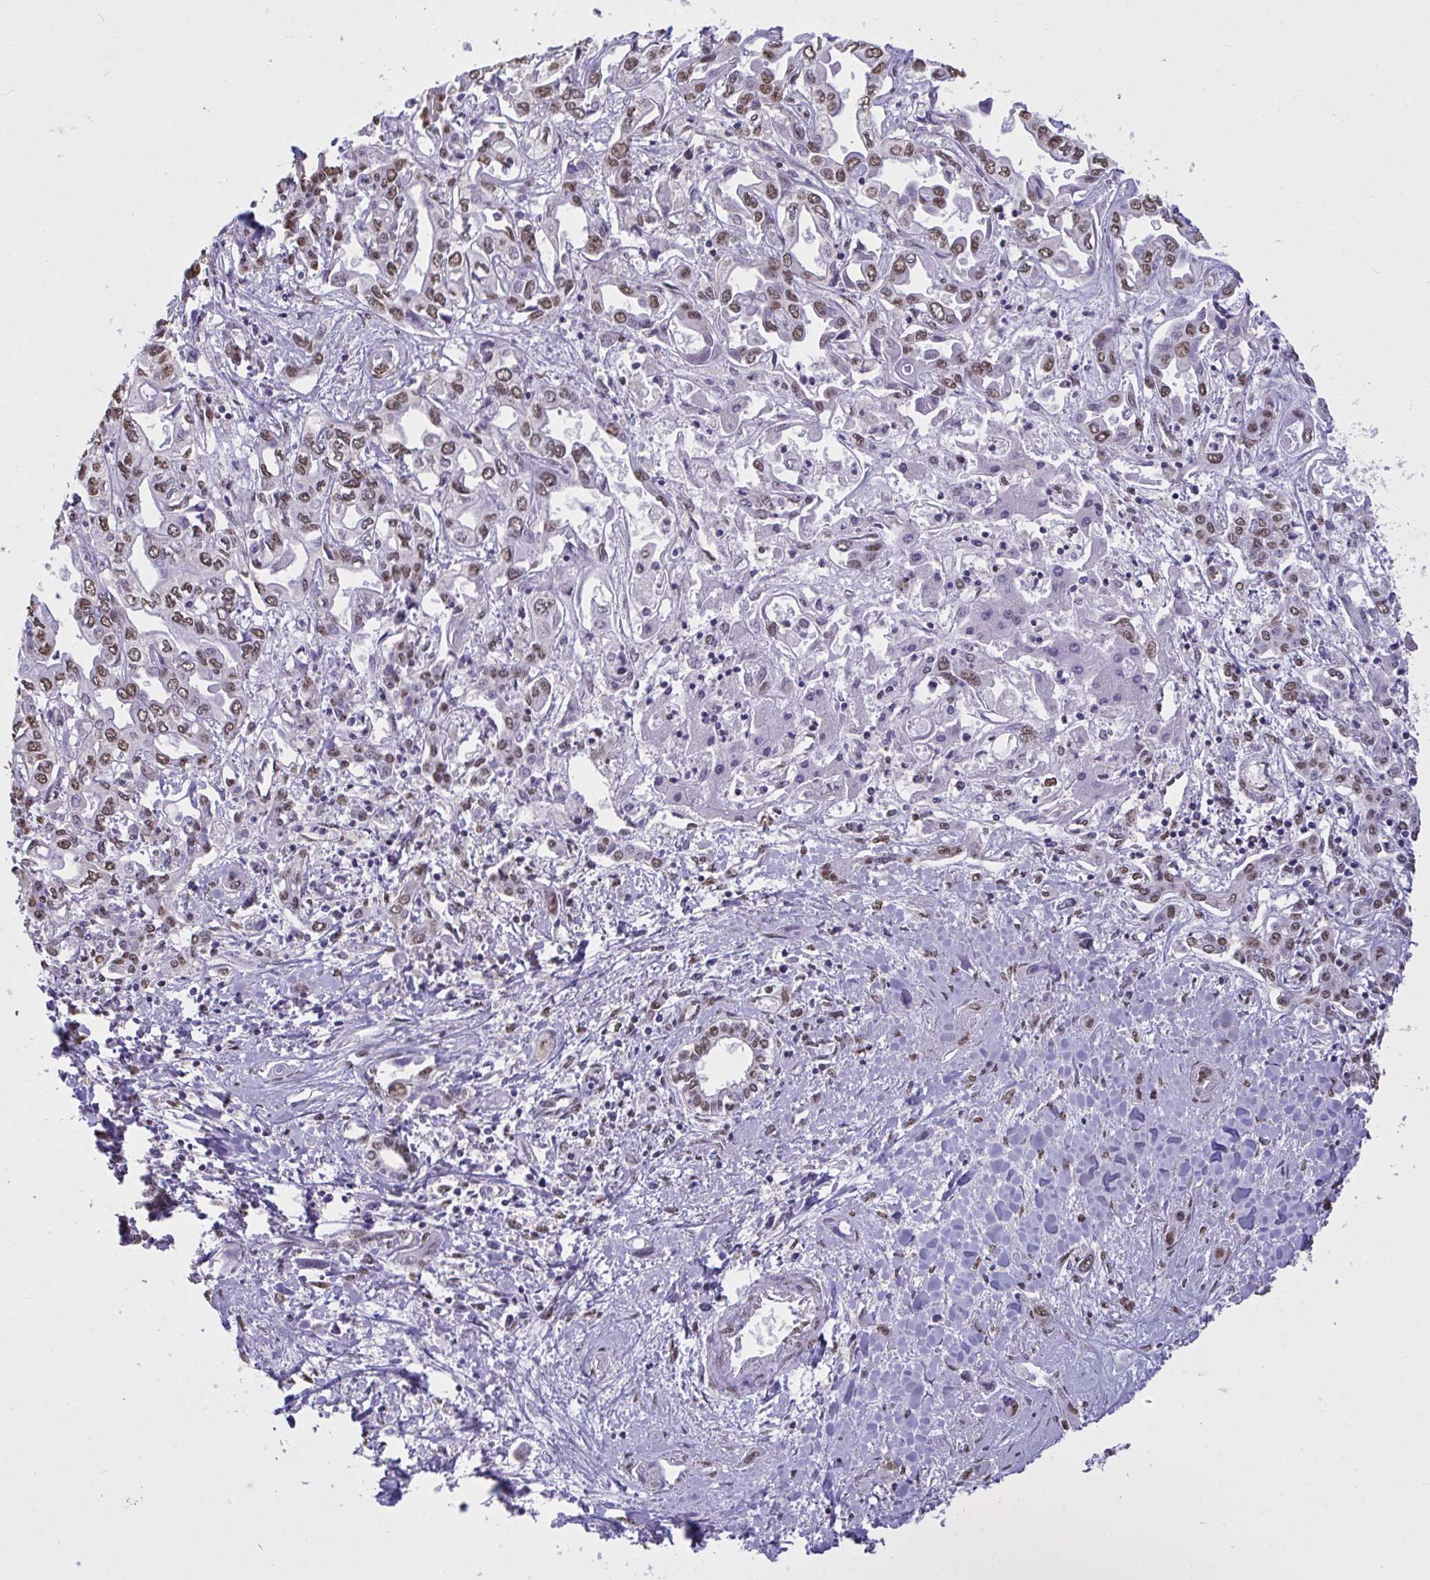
{"staining": {"intensity": "moderate", "quantity": ">75%", "location": "nuclear"}, "tissue": "liver cancer", "cell_type": "Tumor cells", "image_type": "cancer", "snomed": [{"axis": "morphology", "description": "Cholangiocarcinoma"}, {"axis": "topography", "description": "Liver"}], "caption": "Immunohistochemical staining of human liver cancer demonstrates moderate nuclear protein expression in approximately >75% of tumor cells.", "gene": "SEMA6B", "patient": {"sex": "female", "age": 64}}